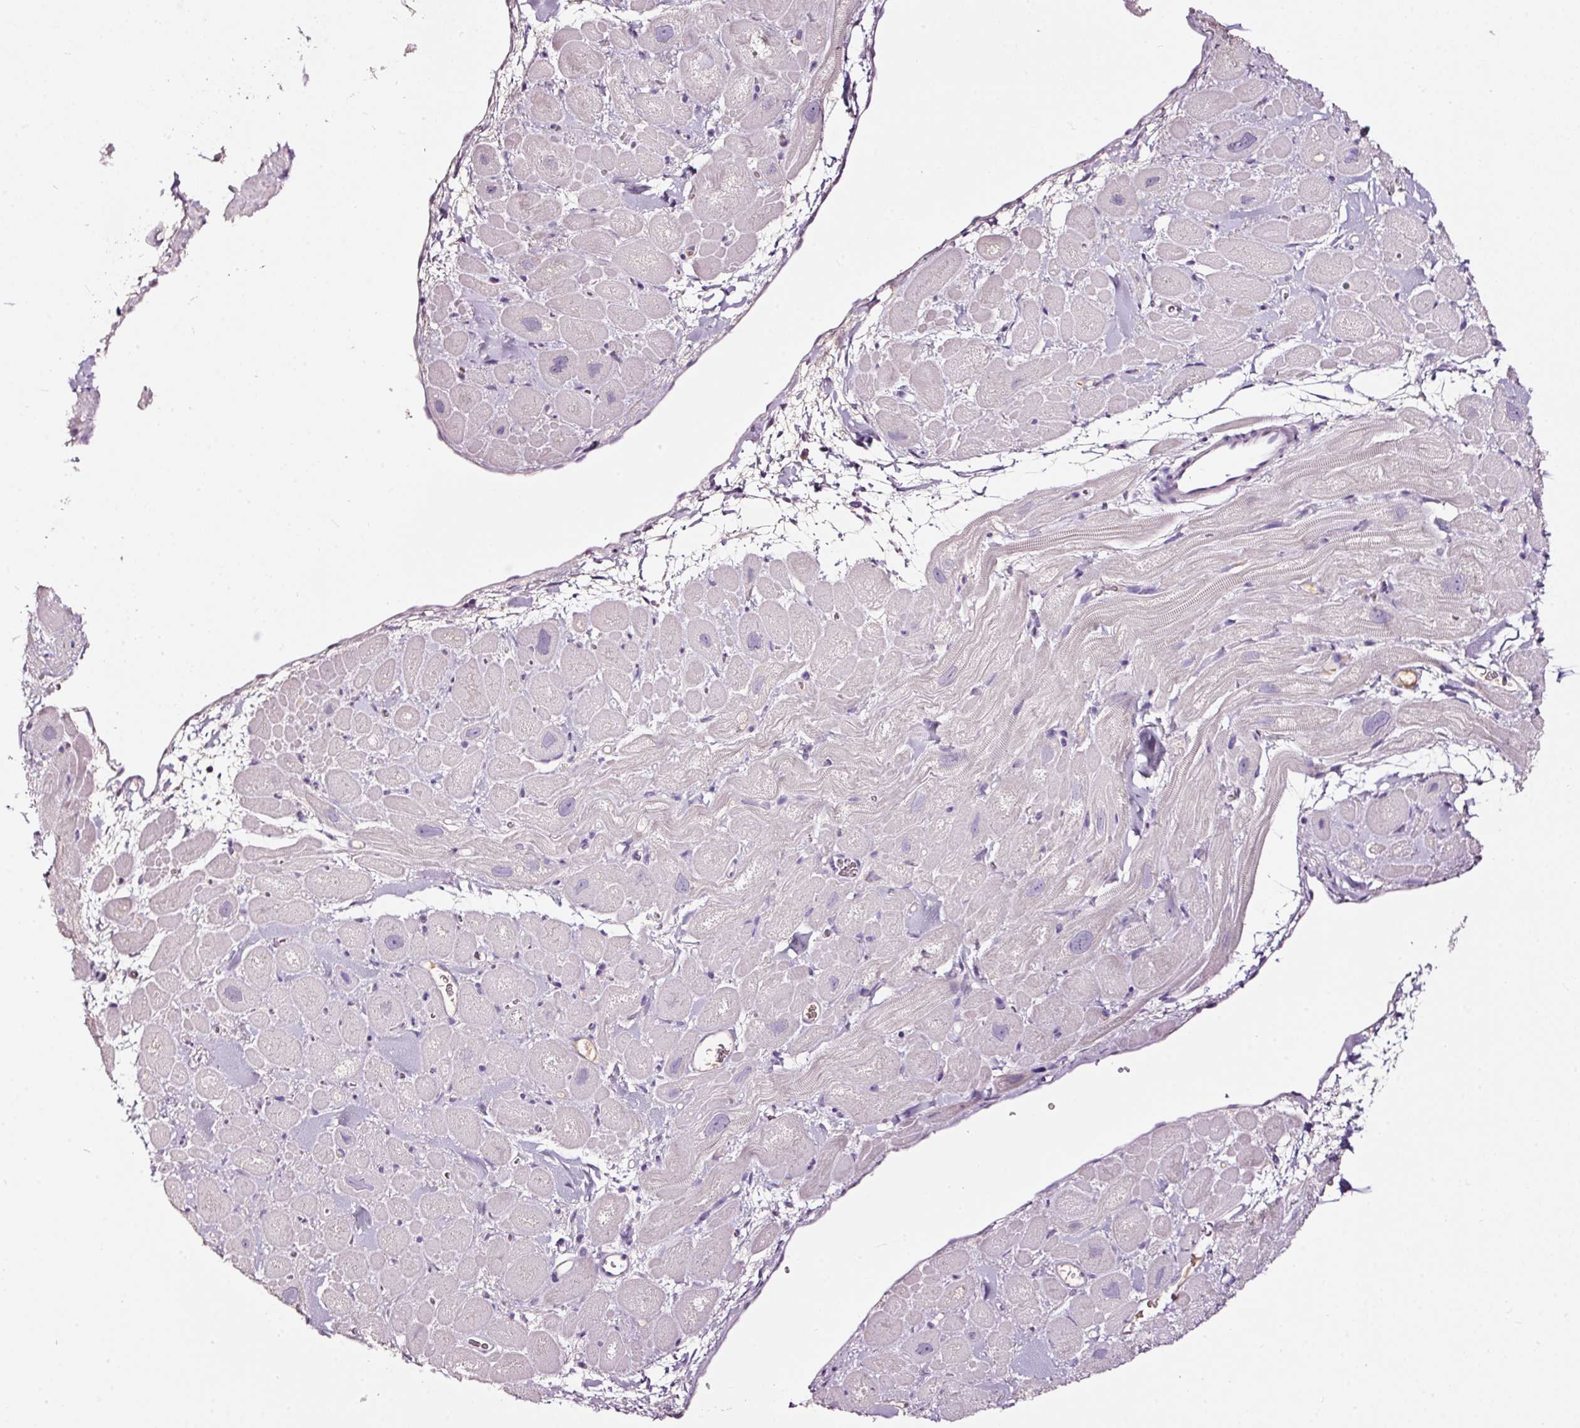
{"staining": {"intensity": "negative", "quantity": "none", "location": "none"}, "tissue": "heart muscle", "cell_type": "Cardiomyocytes", "image_type": "normal", "snomed": [{"axis": "morphology", "description": "Normal tissue, NOS"}, {"axis": "topography", "description": "Heart"}], "caption": "DAB immunohistochemical staining of normal human heart muscle reveals no significant positivity in cardiomyocytes. The staining is performed using DAB brown chromogen with nuclei counter-stained in using hematoxylin.", "gene": "LAMP3", "patient": {"sex": "male", "age": 49}}